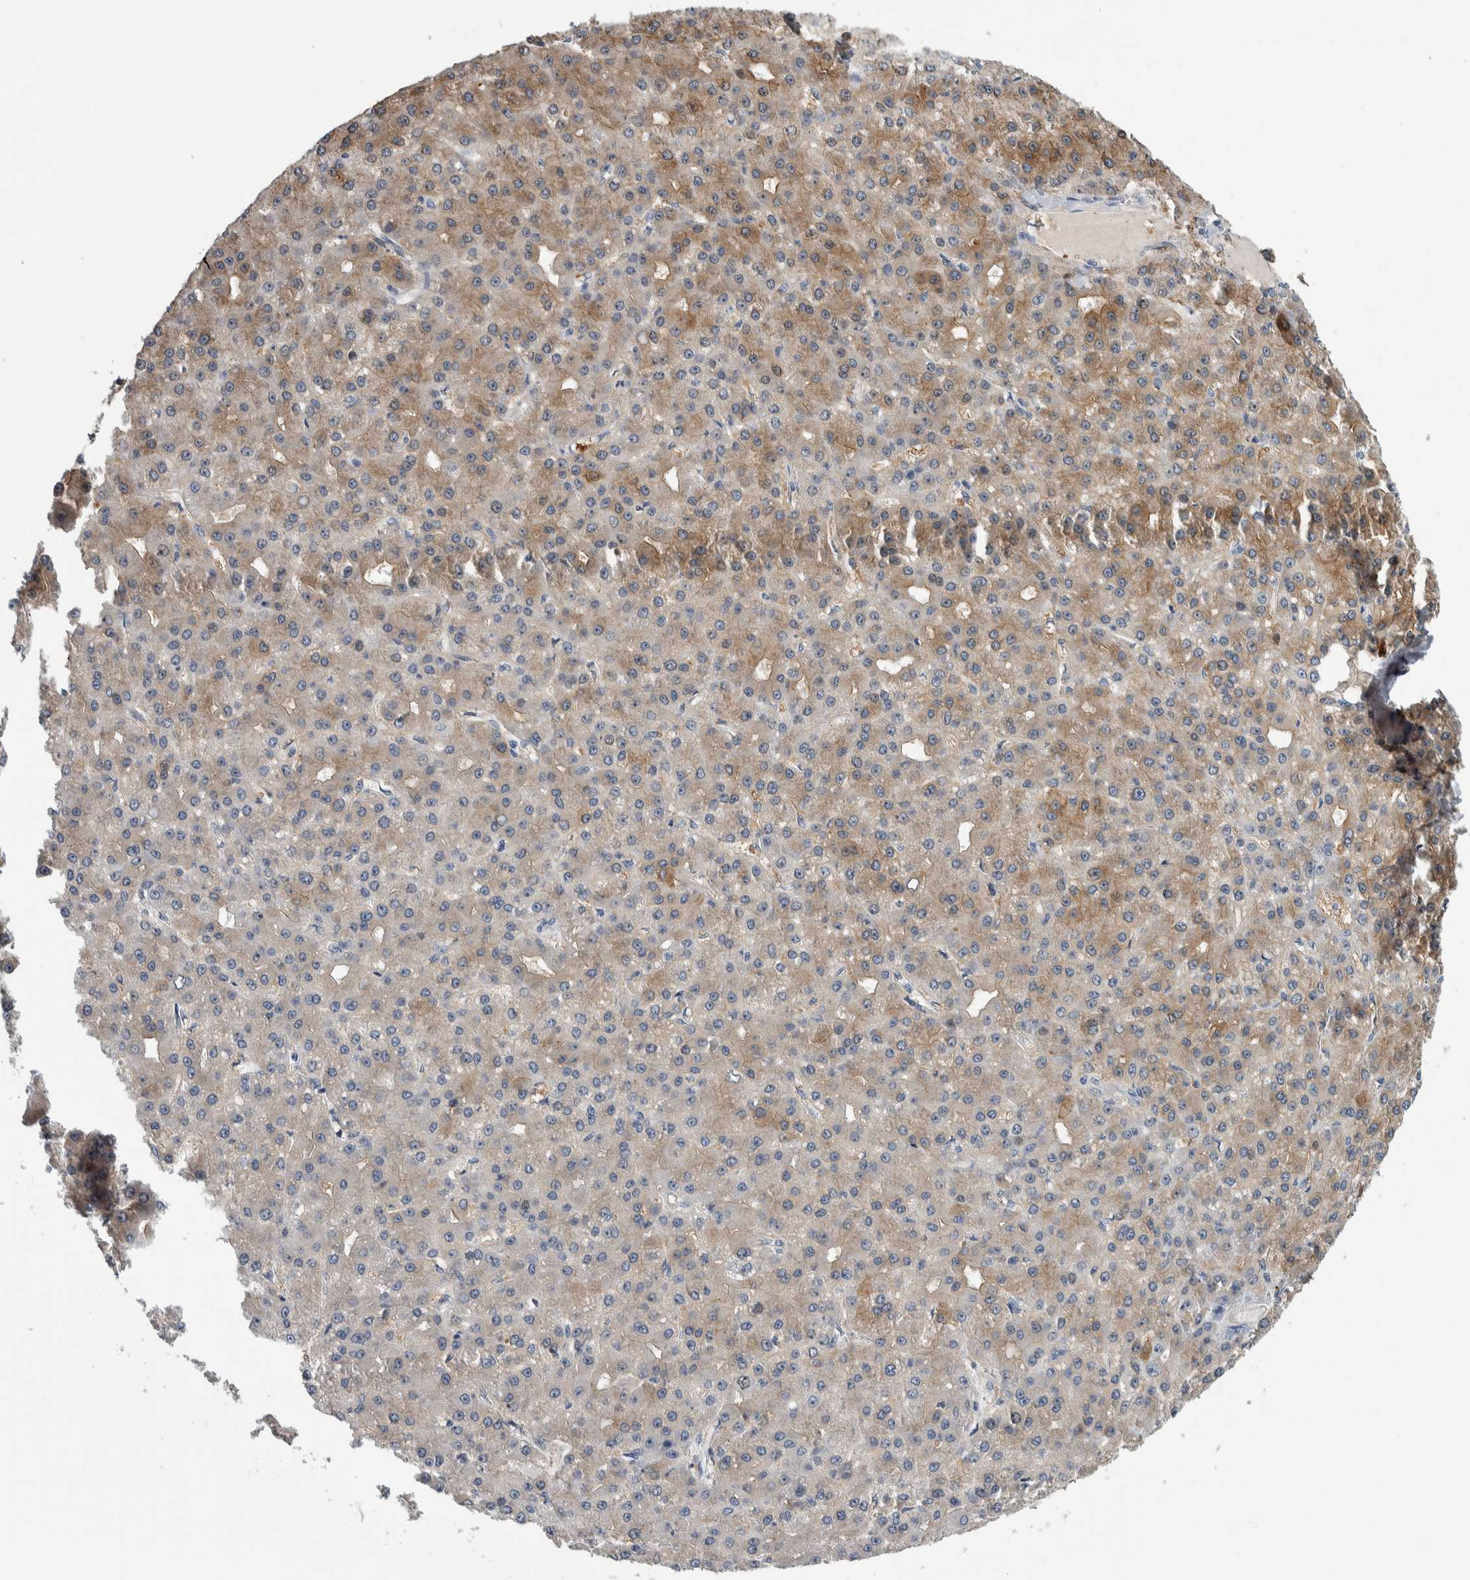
{"staining": {"intensity": "moderate", "quantity": ">75%", "location": "cytoplasmic/membranous"}, "tissue": "liver cancer", "cell_type": "Tumor cells", "image_type": "cancer", "snomed": [{"axis": "morphology", "description": "Carcinoma, Hepatocellular, NOS"}, {"axis": "topography", "description": "Liver"}], "caption": "A brown stain shows moderate cytoplasmic/membranous positivity of a protein in human liver cancer tumor cells.", "gene": "COL14A1", "patient": {"sex": "male", "age": 67}}